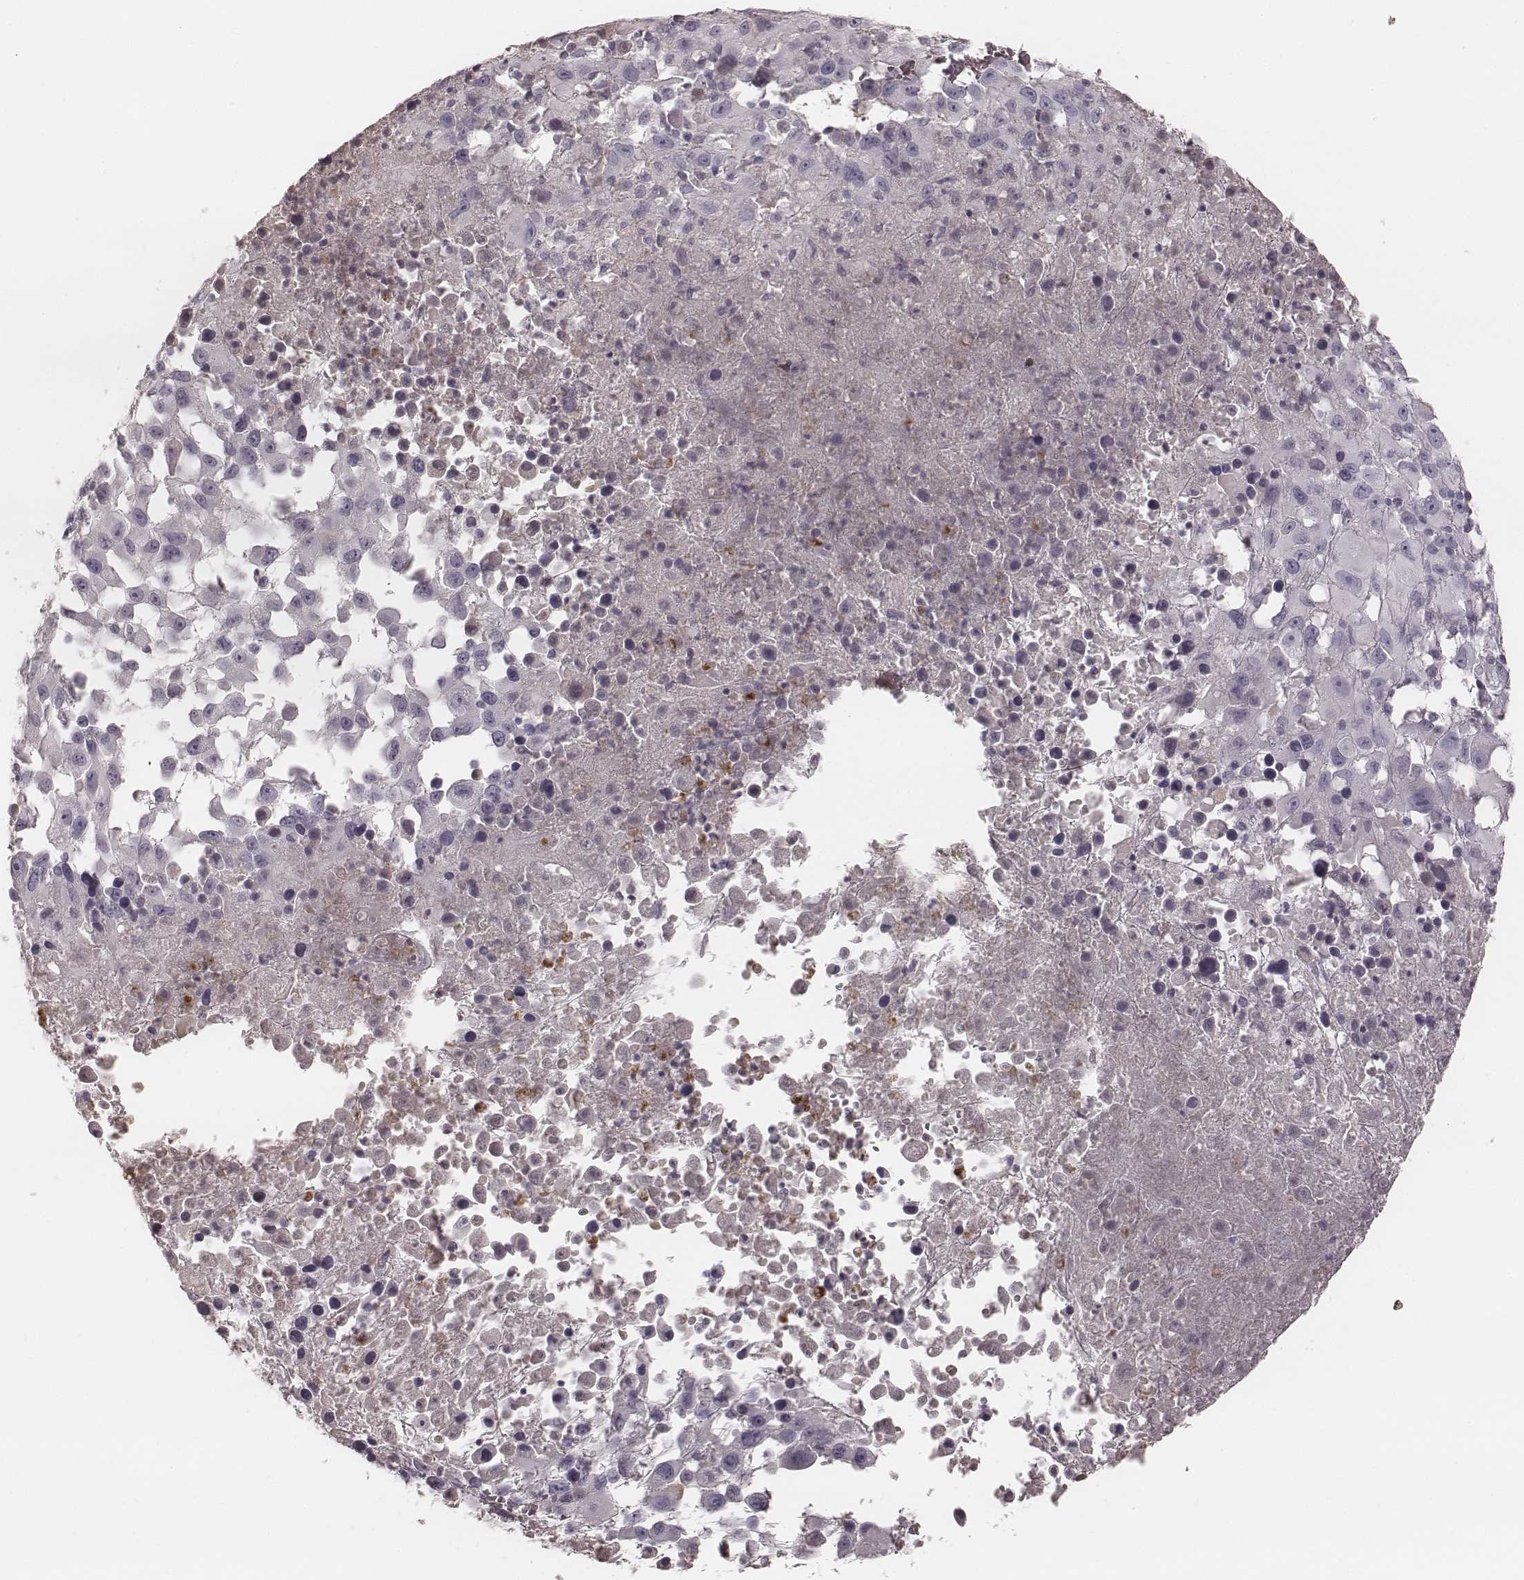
{"staining": {"intensity": "negative", "quantity": "none", "location": "none"}, "tissue": "melanoma", "cell_type": "Tumor cells", "image_type": "cancer", "snomed": [{"axis": "morphology", "description": "Malignant melanoma, Metastatic site"}, {"axis": "topography", "description": "Soft tissue"}], "caption": "IHC image of human melanoma stained for a protein (brown), which shows no staining in tumor cells.", "gene": "SMIM24", "patient": {"sex": "male", "age": 50}}